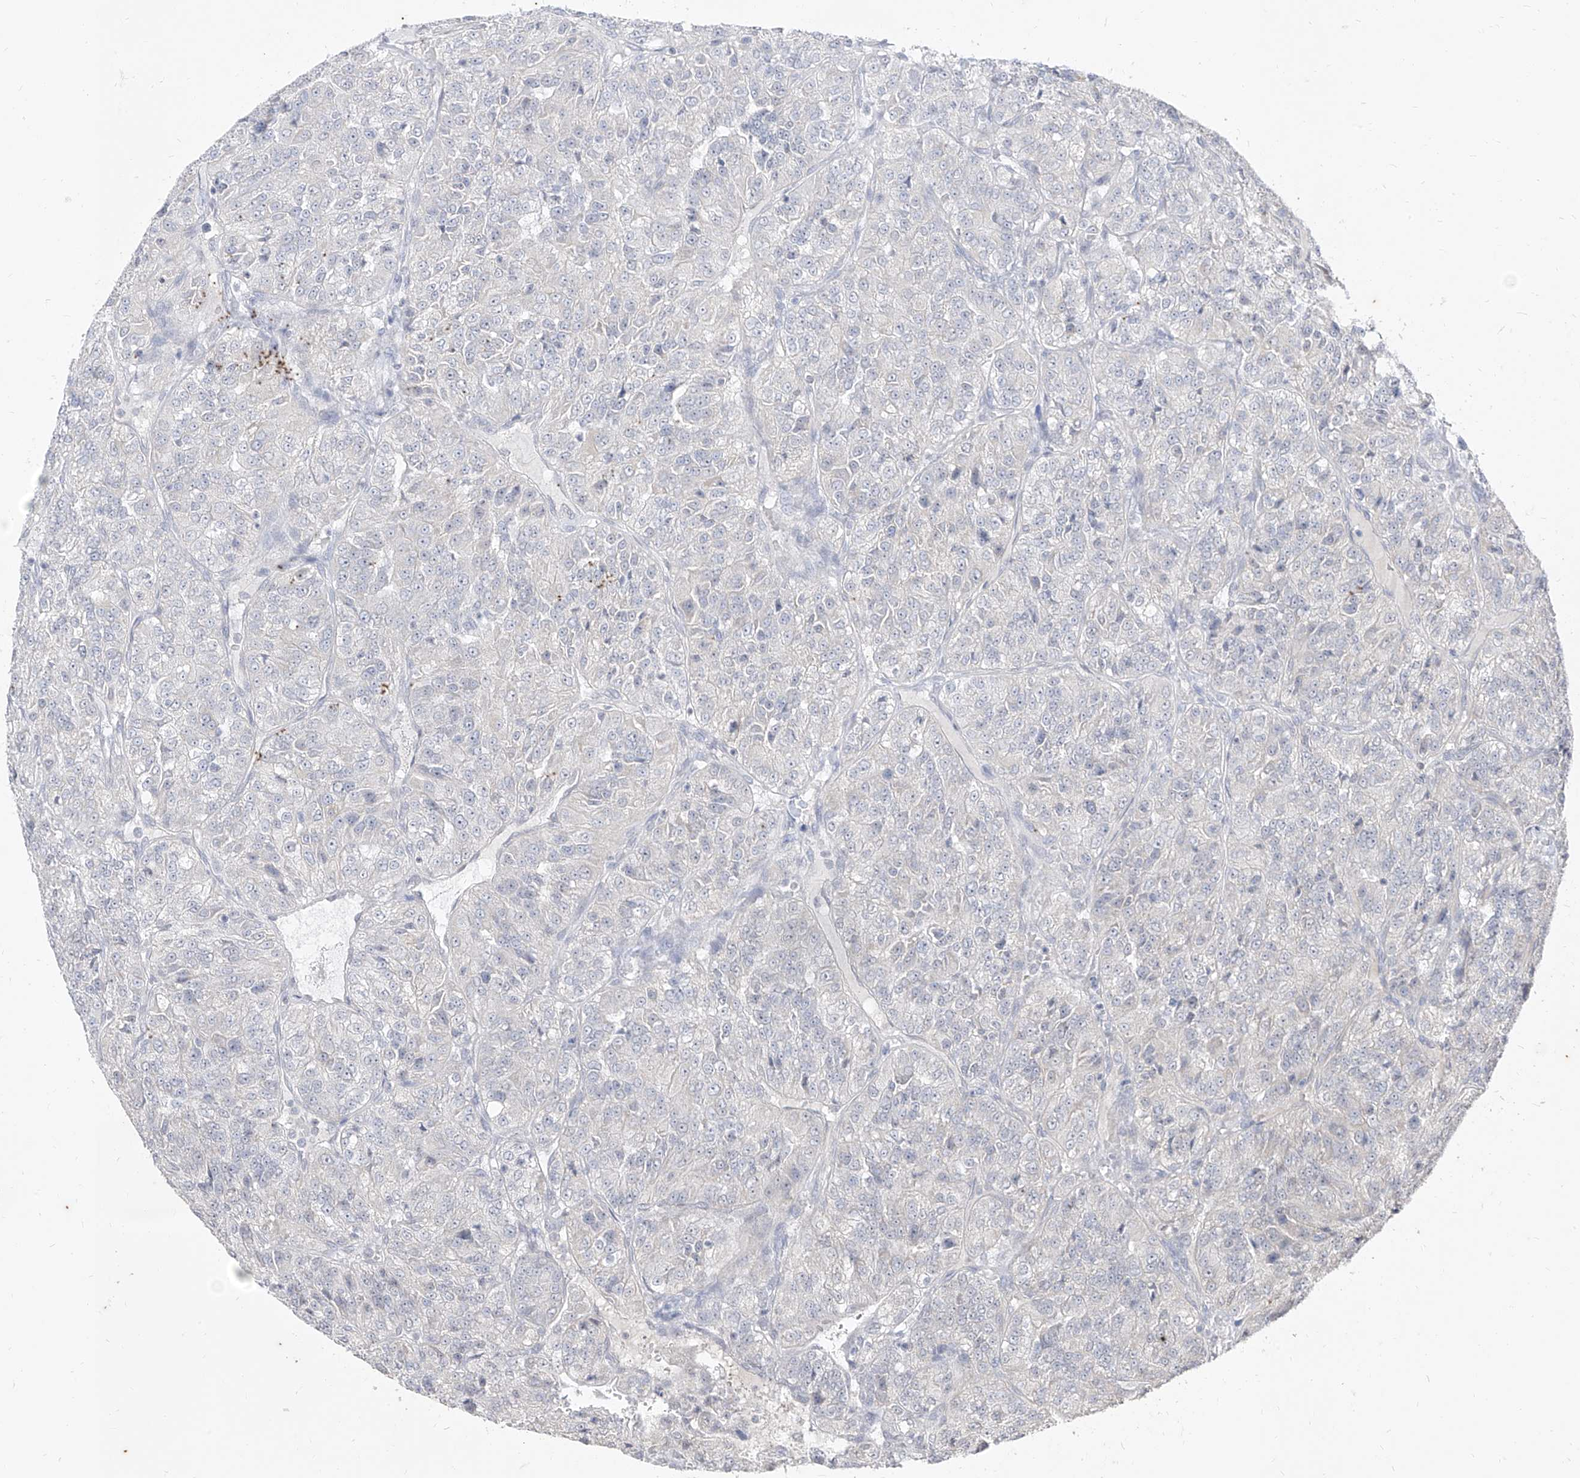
{"staining": {"intensity": "negative", "quantity": "none", "location": "none"}, "tissue": "renal cancer", "cell_type": "Tumor cells", "image_type": "cancer", "snomed": [{"axis": "morphology", "description": "Adenocarcinoma, NOS"}, {"axis": "topography", "description": "Kidney"}], "caption": "Image shows no protein staining in tumor cells of adenocarcinoma (renal) tissue.", "gene": "PHF20L1", "patient": {"sex": "female", "age": 63}}